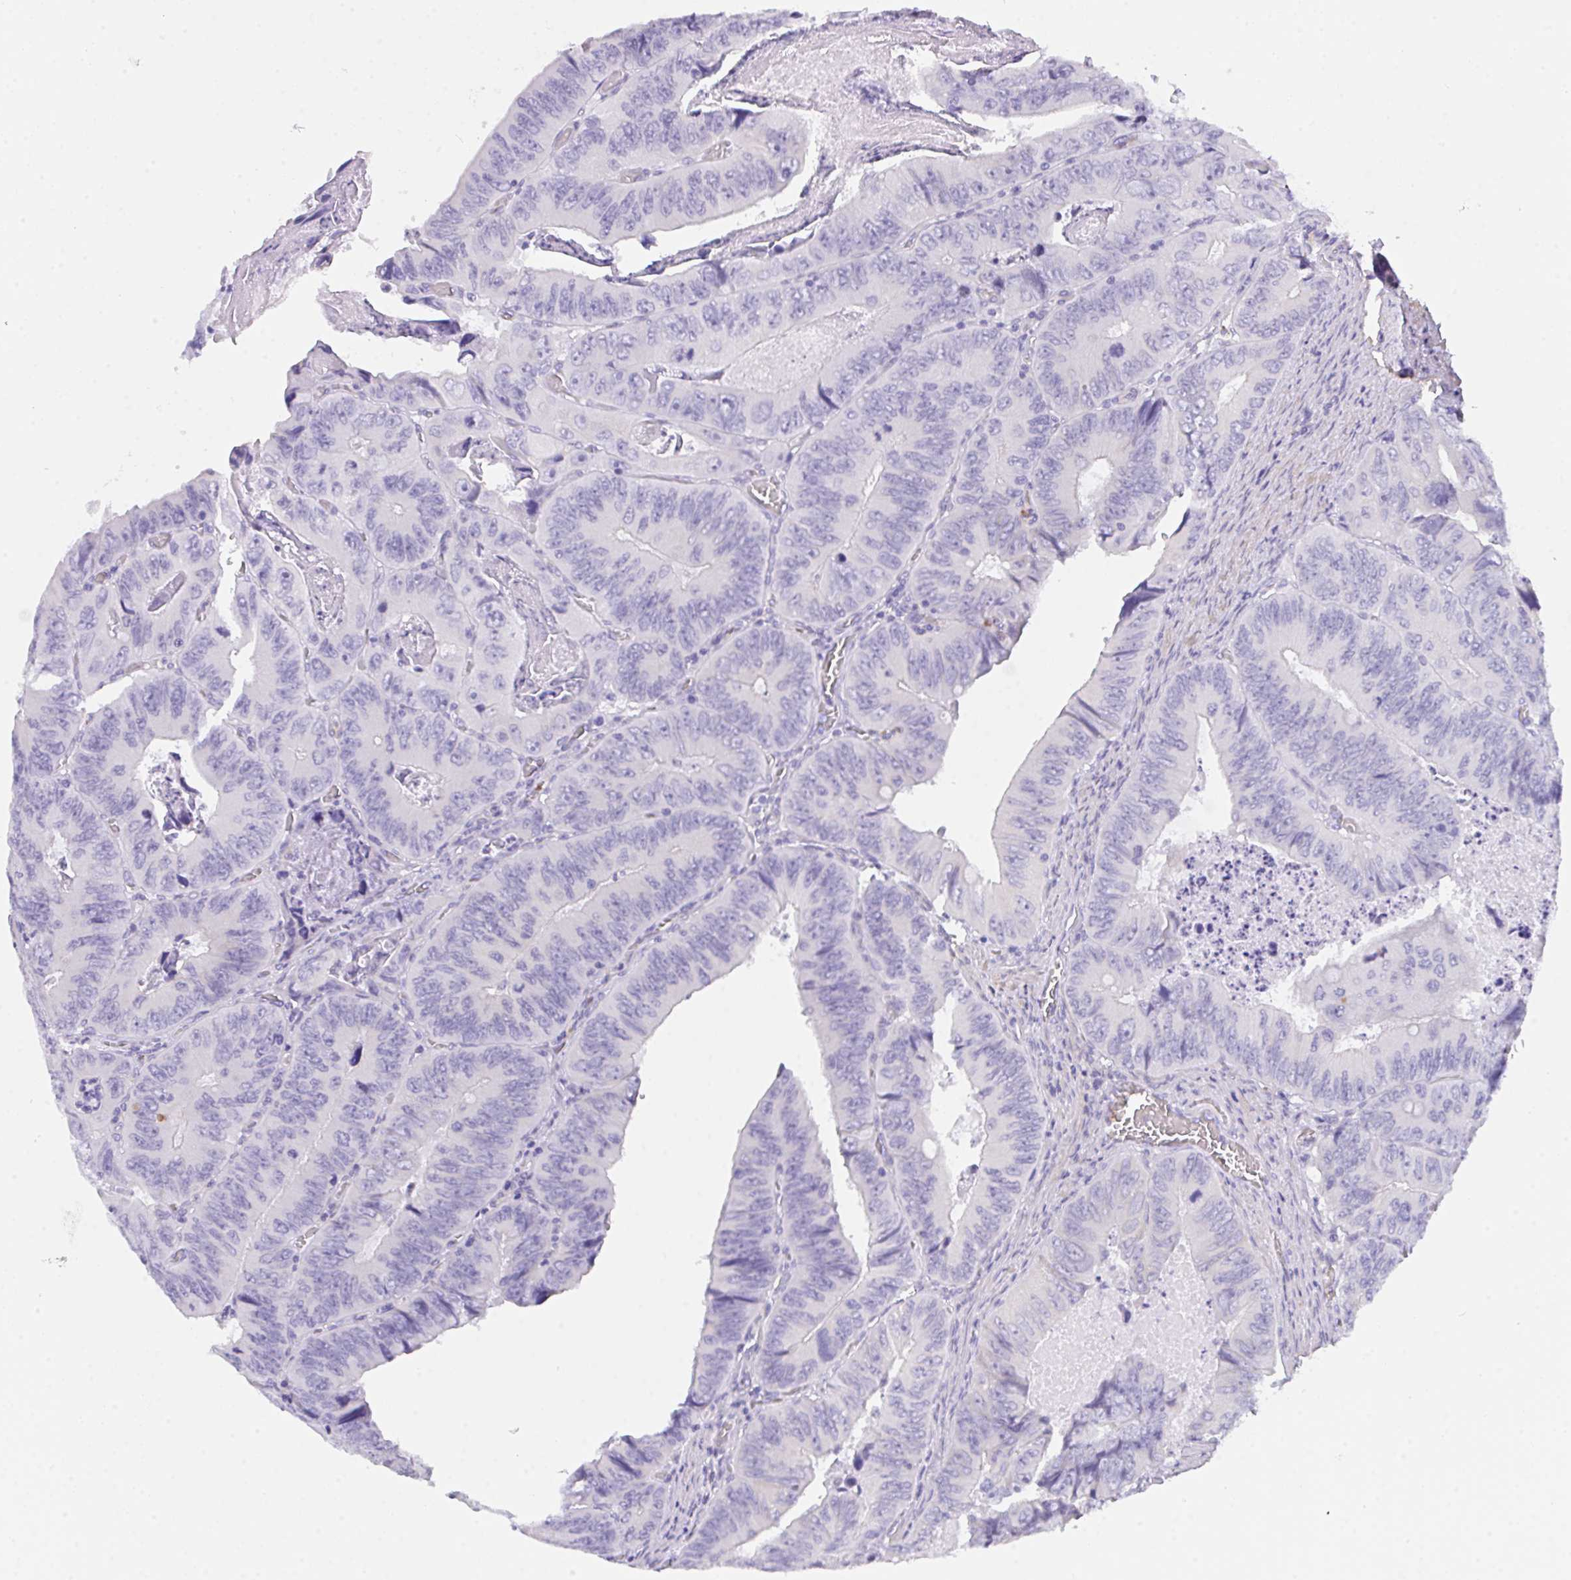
{"staining": {"intensity": "negative", "quantity": "none", "location": "none"}, "tissue": "colorectal cancer", "cell_type": "Tumor cells", "image_type": "cancer", "snomed": [{"axis": "morphology", "description": "Adenocarcinoma, NOS"}, {"axis": "topography", "description": "Colon"}], "caption": "Tumor cells show no significant protein expression in adenocarcinoma (colorectal).", "gene": "CEP170B", "patient": {"sex": "female", "age": 84}}